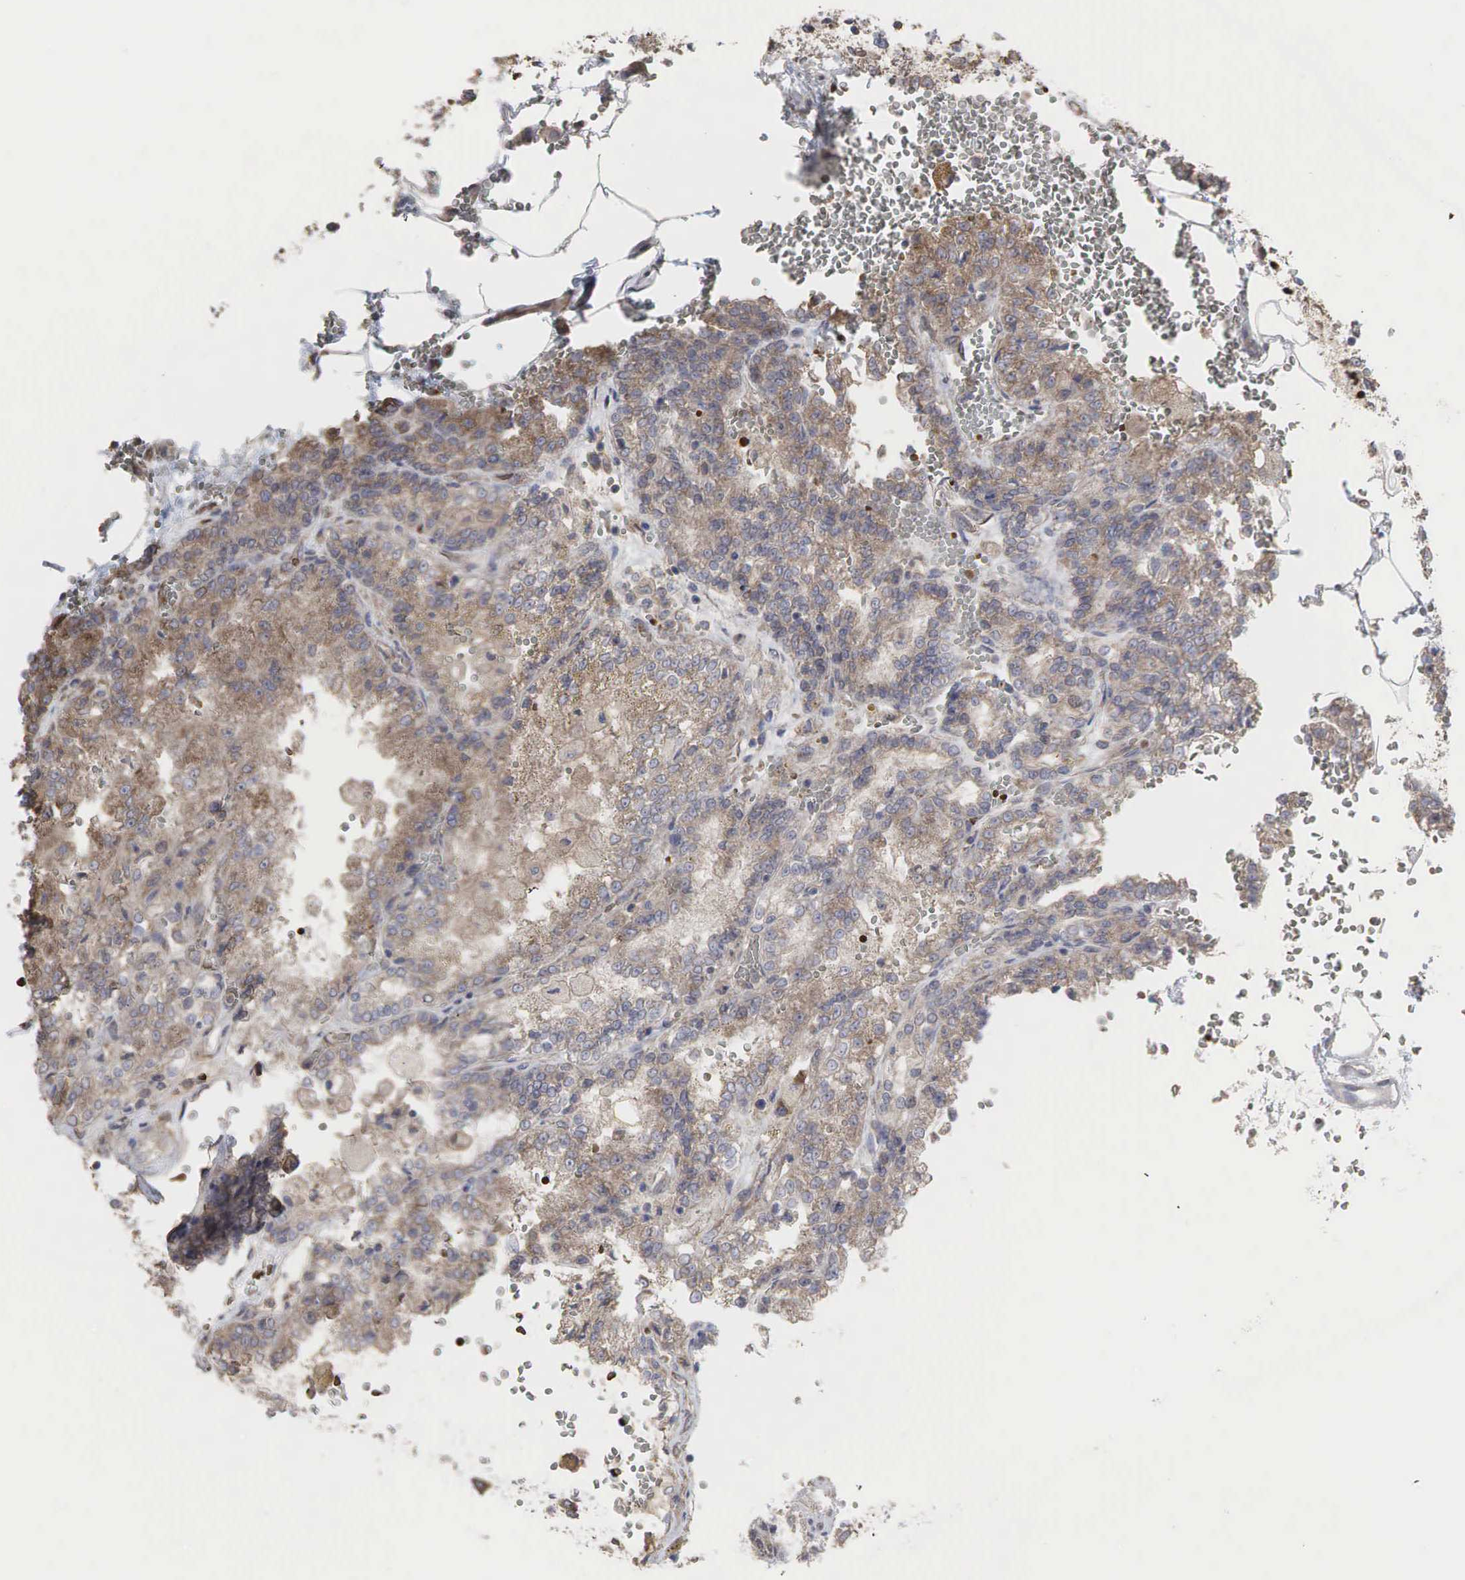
{"staining": {"intensity": "weak", "quantity": ">75%", "location": "cytoplasmic/membranous"}, "tissue": "renal cancer", "cell_type": "Tumor cells", "image_type": "cancer", "snomed": [{"axis": "morphology", "description": "Adenocarcinoma, NOS"}, {"axis": "topography", "description": "Kidney"}], "caption": "This is a histology image of immunohistochemistry staining of renal adenocarcinoma, which shows weak expression in the cytoplasmic/membranous of tumor cells.", "gene": "PABPC5", "patient": {"sex": "female", "age": 56}}